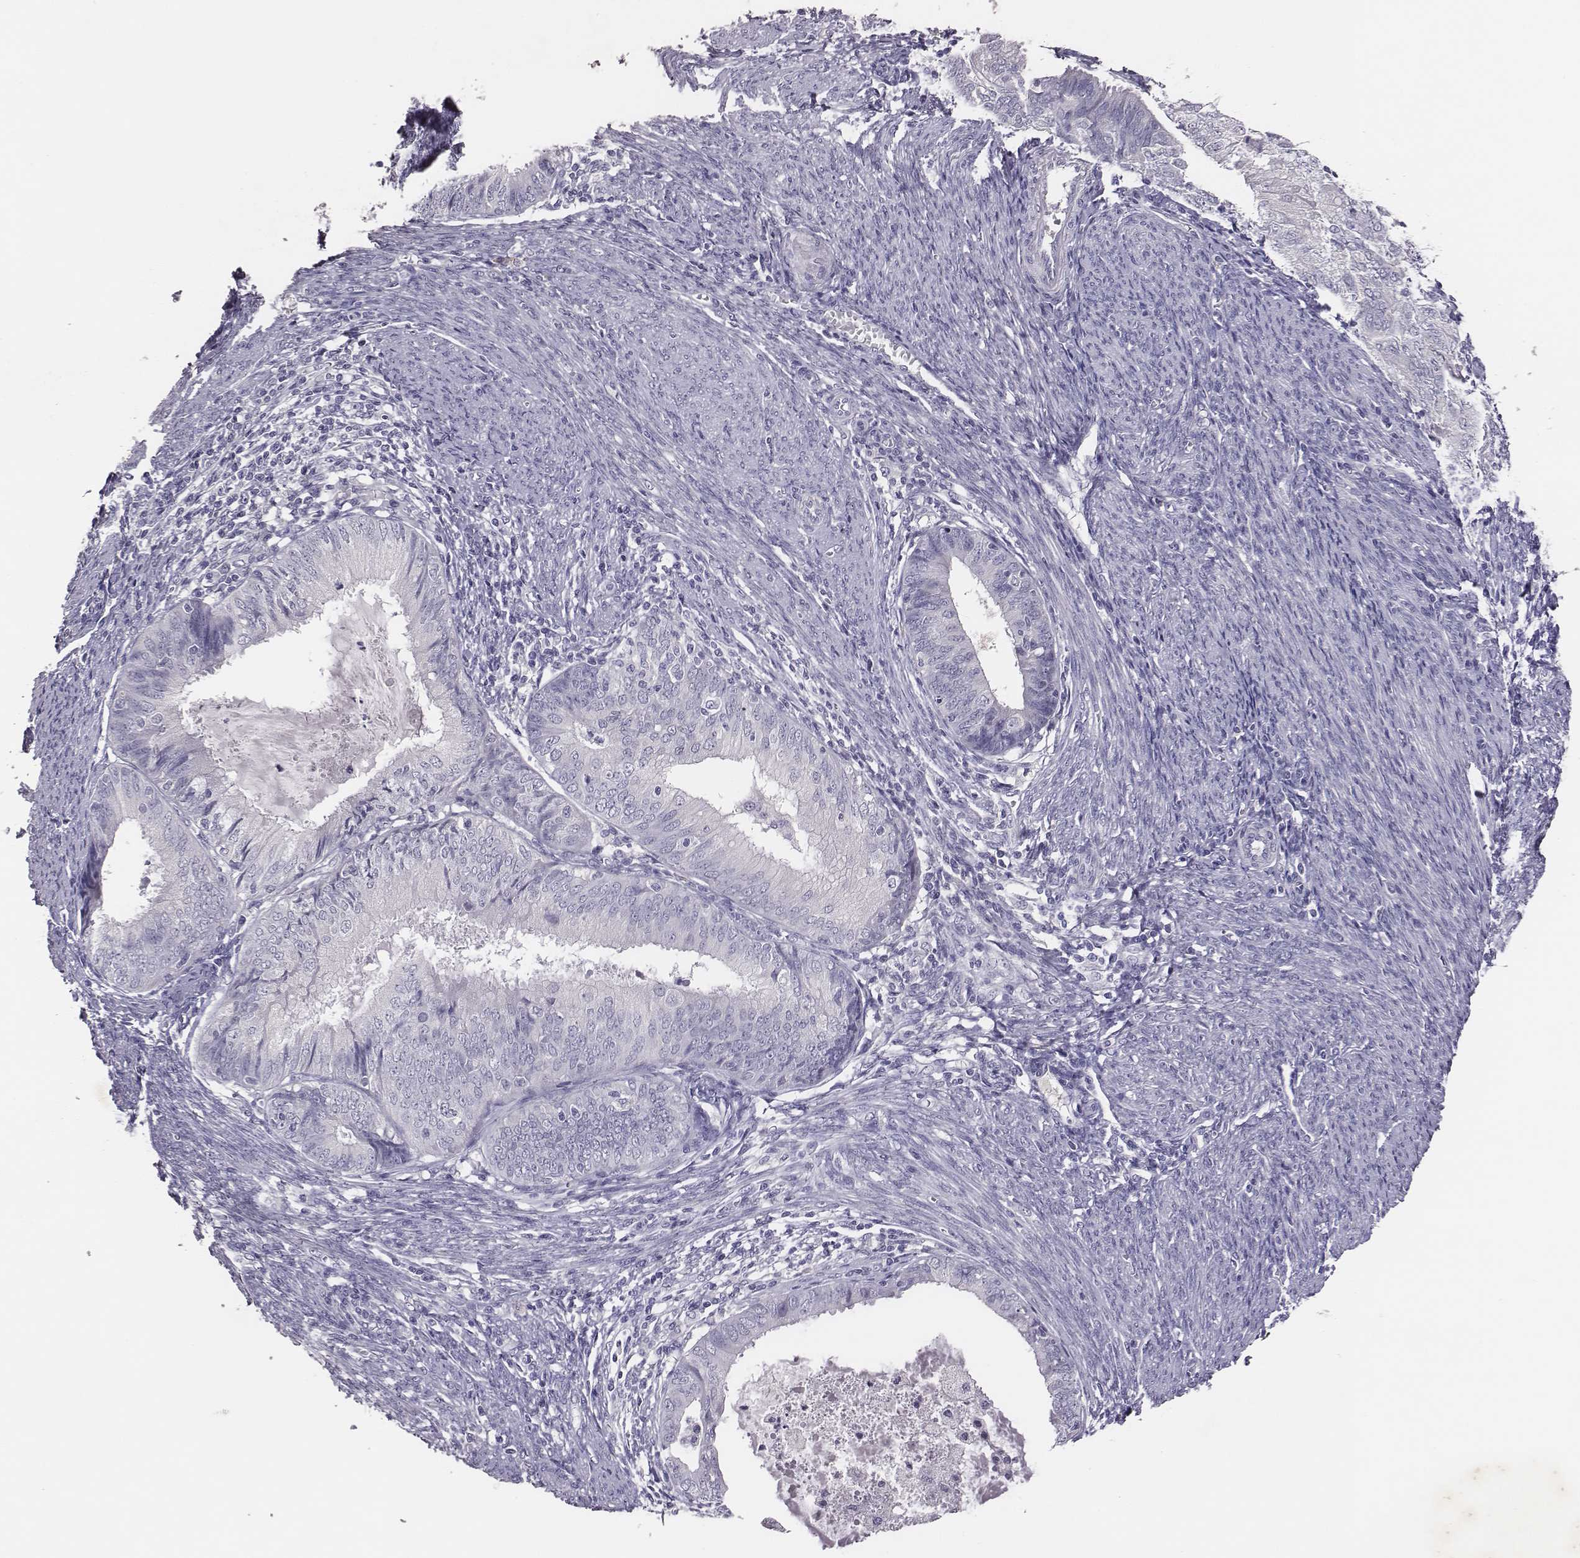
{"staining": {"intensity": "negative", "quantity": "none", "location": "none"}, "tissue": "endometrial cancer", "cell_type": "Tumor cells", "image_type": "cancer", "snomed": [{"axis": "morphology", "description": "Adenocarcinoma, NOS"}, {"axis": "topography", "description": "Endometrium"}], "caption": "The micrograph exhibits no significant staining in tumor cells of endometrial adenocarcinoma.", "gene": "EN1", "patient": {"sex": "female", "age": 57}}